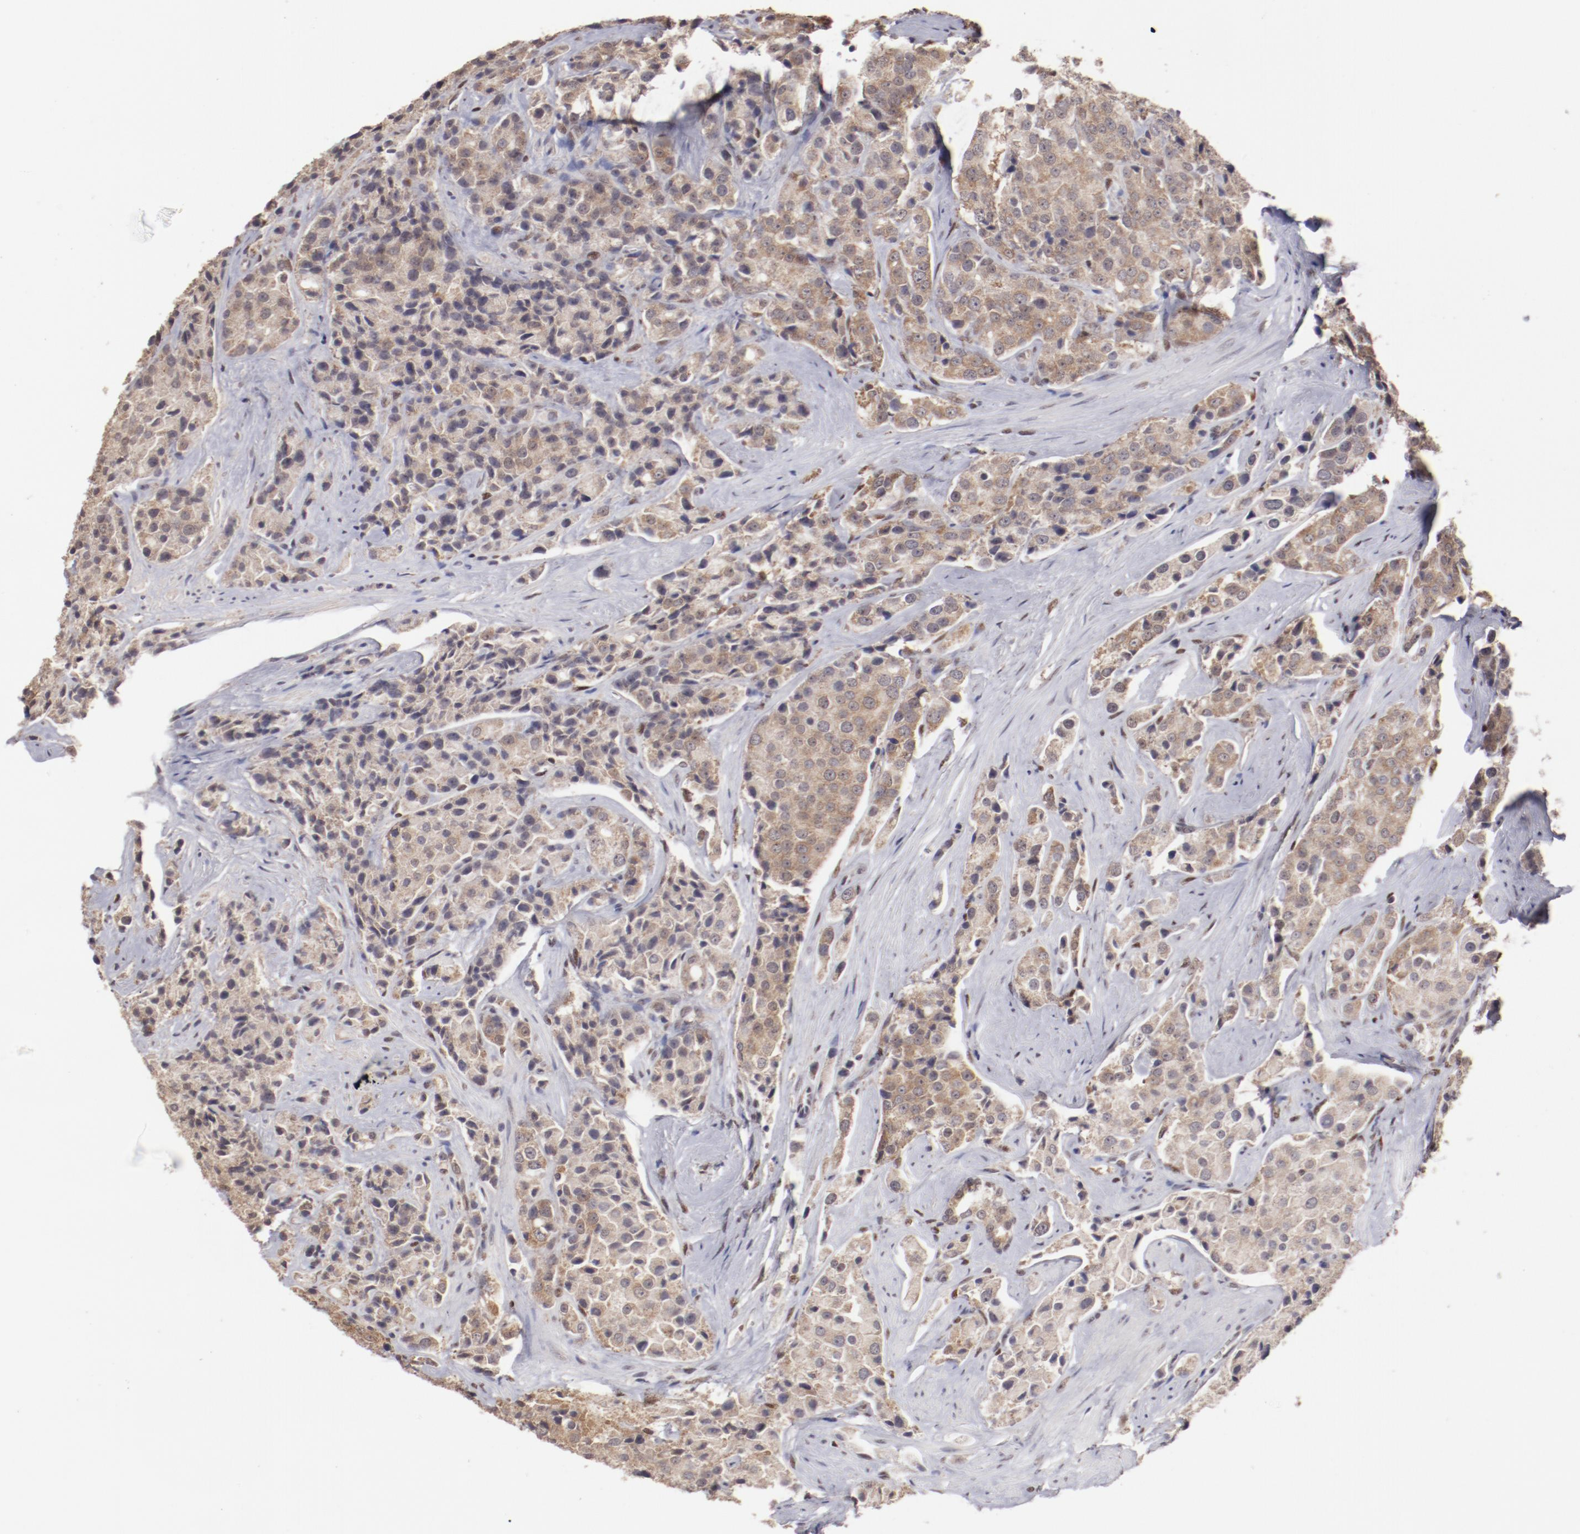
{"staining": {"intensity": "weak", "quantity": ">75%", "location": "cytoplasmic/membranous"}, "tissue": "prostate cancer", "cell_type": "Tumor cells", "image_type": "cancer", "snomed": [{"axis": "morphology", "description": "Adenocarcinoma, Medium grade"}, {"axis": "topography", "description": "Prostate"}], "caption": "This is an image of IHC staining of prostate cancer (adenocarcinoma (medium-grade)), which shows weak positivity in the cytoplasmic/membranous of tumor cells.", "gene": "ARNT", "patient": {"sex": "male", "age": 70}}